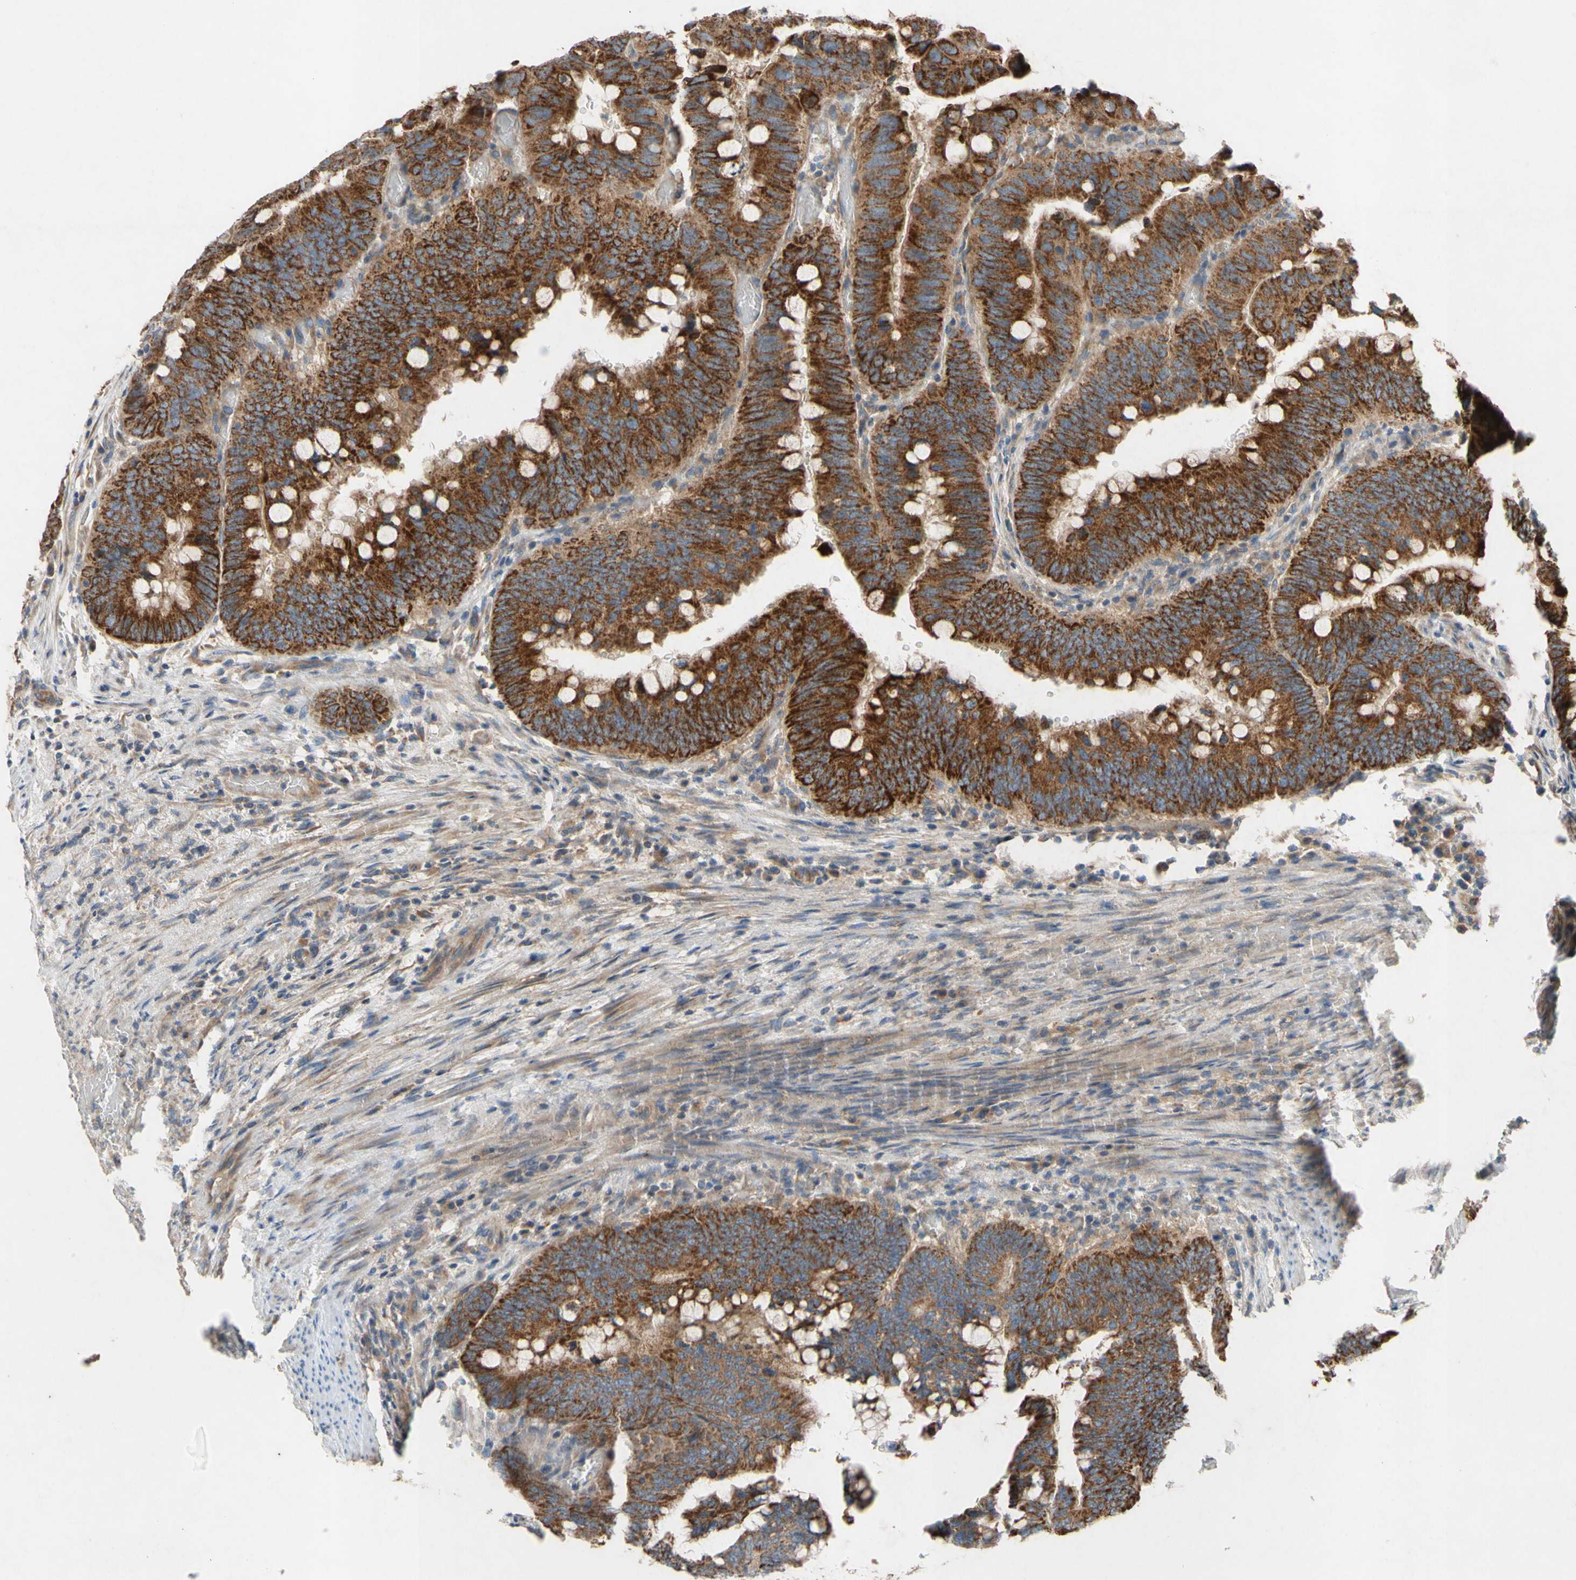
{"staining": {"intensity": "strong", "quantity": ">75%", "location": "cytoplasmic/membranous"}, "tissue": "colorectal cancer", "cell_type": "Tumor cells", "image_type": "cancer", "snomed": [{"axis": "morphology", "description": "Normal tissue, NOS"}, {"axis": "morphology", "description": "Adenocarcinoma, NOS"}, {"axis": "topography", "description": "Rectum"}, {"axis": "topography", "description": "Peripheral nerve tissue"}], "caption": "High-magnification brightfield microscopy of colorectal adenocarcinoma stained with DAB (3,3'-diaminobenzidine) (brown) and counterstained with hematoxylin (blue). tumor cells exhibit strong cytoplasmic/membranous positivity is seen in approximately>75% of cells. (Stains: DAB in brown, nuclei in blue, Microscopy: brightfield microscopy at high magnification).", "gene": "TST", "patient": {"sex": "male", "age": 92}}